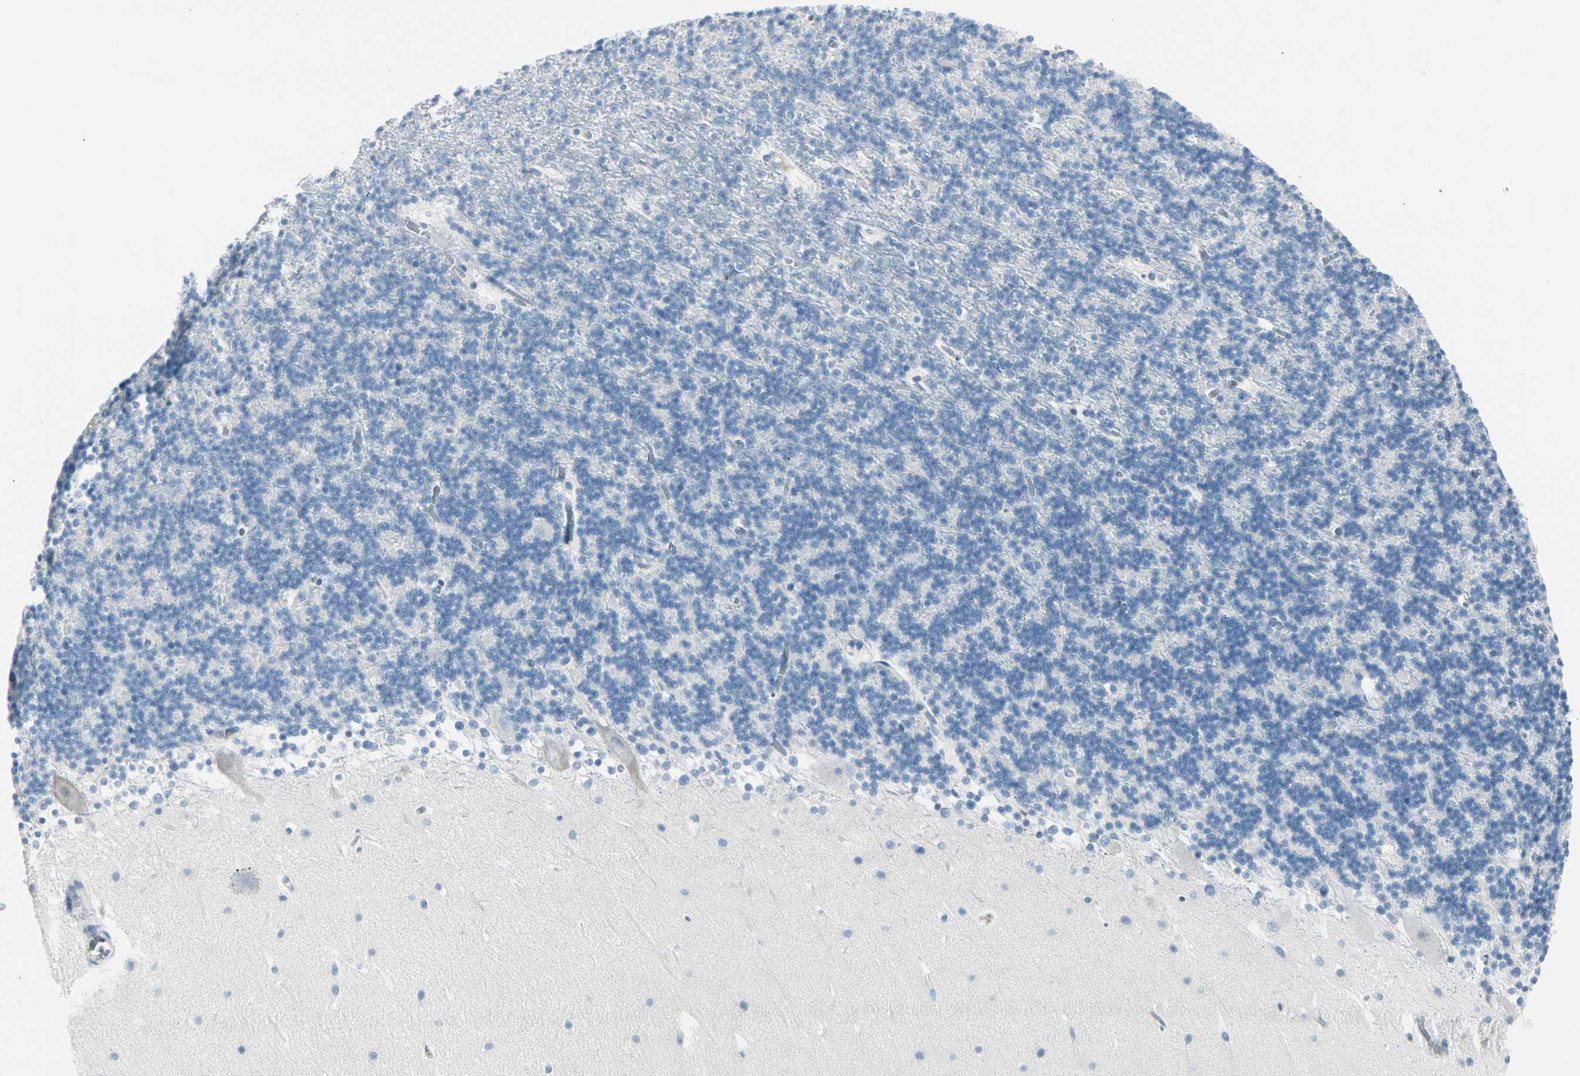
{"staining": {"intensity": "negative", "quantity": "none", "location": "none"}, "tissue": "cerebellum", "cell_type": "Cells in granular layer", "image_type": "normal", "snomed": [{"axis": "morphology", "description": "Normal tissue, NOS"}, {"axis": "topography", "description": "Cerebellum"}], "caption": "The immunohistochemistry (IHC) photomicrograph has no significant positivity in cells in granular layer of cerebellum. The staining is performed using DAB brown chromogen with nuclei counter-stained in using hematoxylin.", "gene": "TRAF1", "patient": {"sex": "male", "age": 45}}